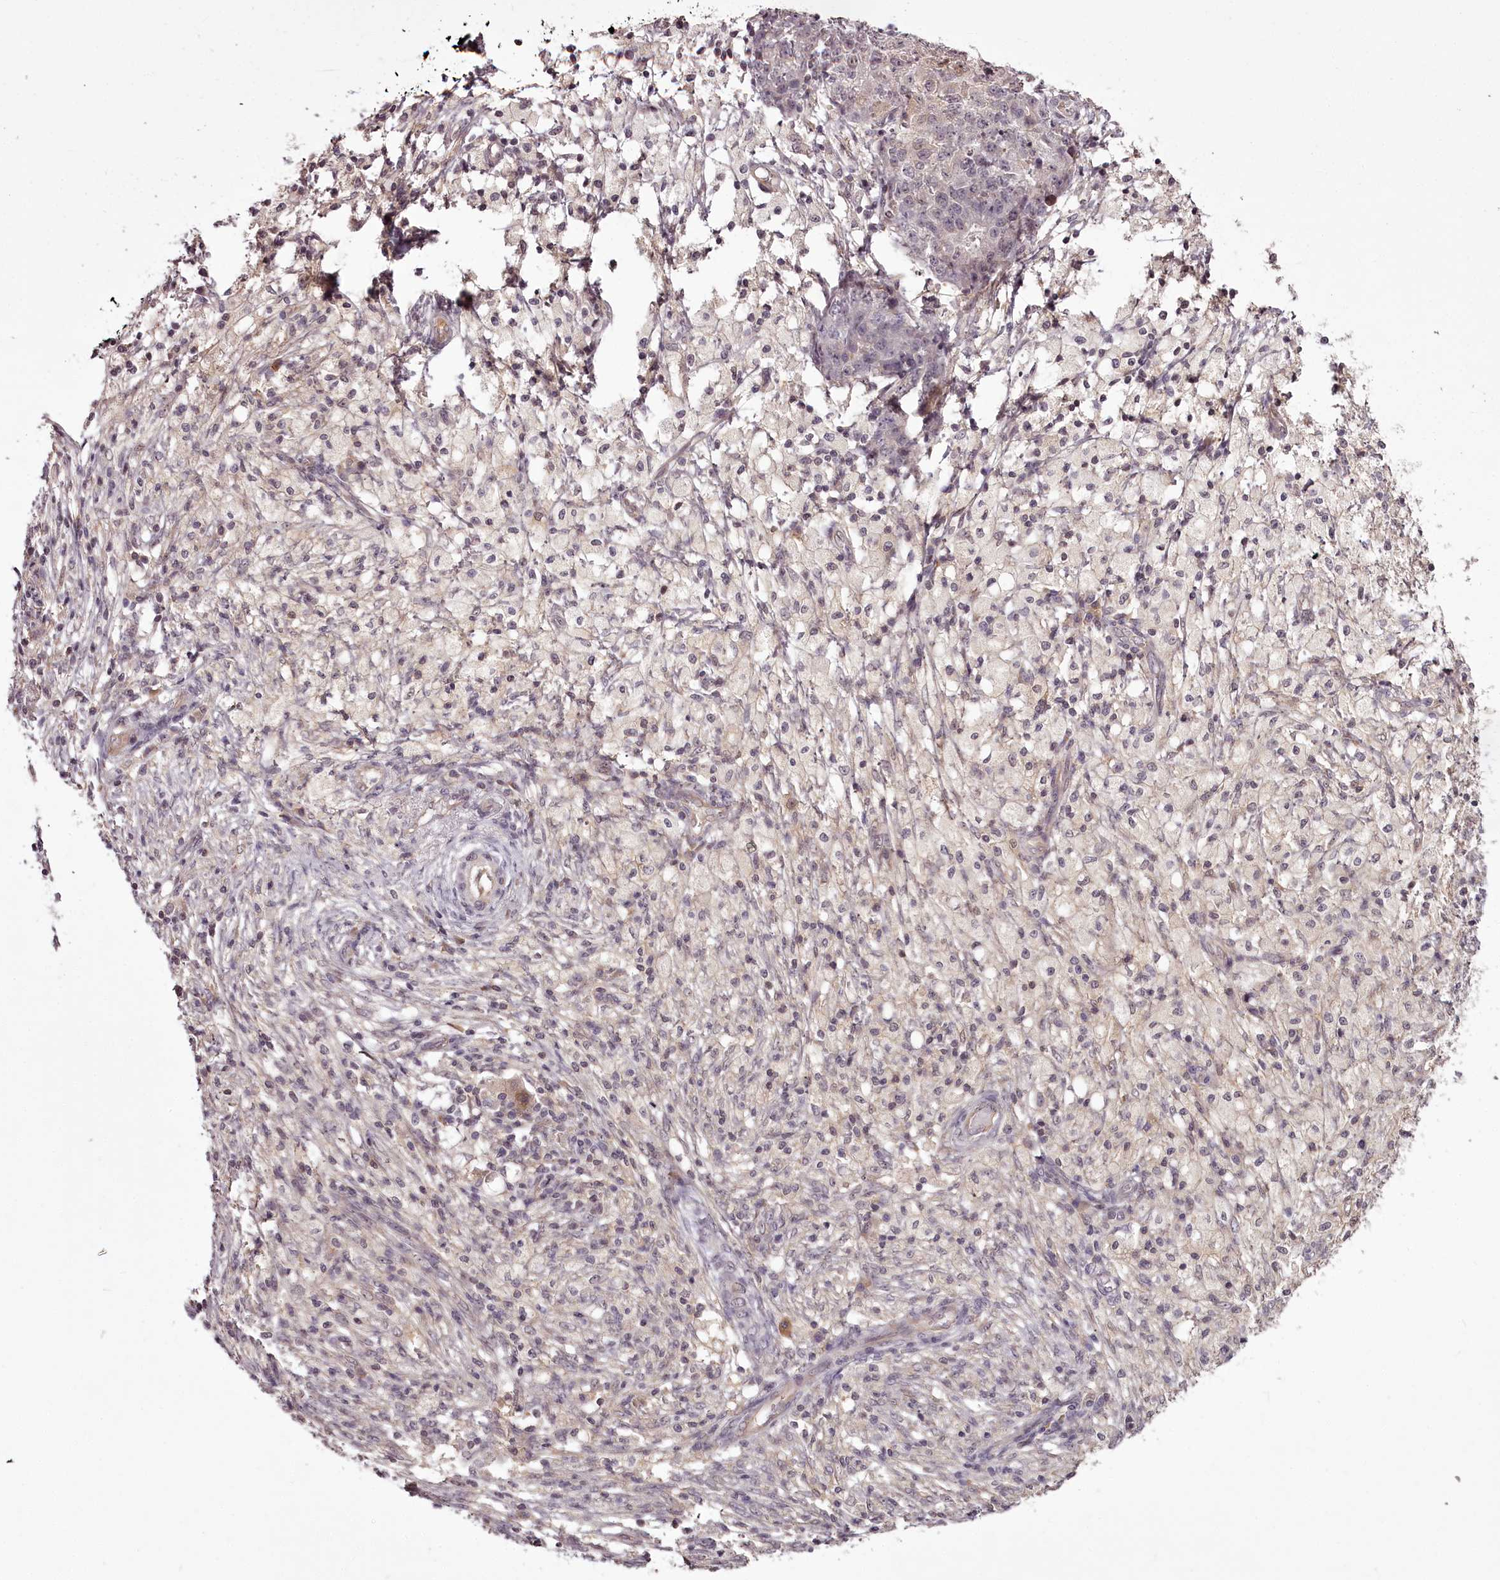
{"staining": {"intensity": "weak", "quantity": "<25%", "location": "cytoplasmic/membranous"}, "tissue": "ovarian cancer", "cell_type": "Tumor cells", "image_type": "cancer", "snomed": [{"axis": "morphology", "description": "Carcinoma, endometroid"}, {"axis": "topography", "description": "Ovary"}], "caption": "A photomicrograph of human ovarian cancer (endometroid carcinoma) is negative for staining in tumor cells.", "gene": "CCDC92", "patient": {"sex": "female", "age": 42}}